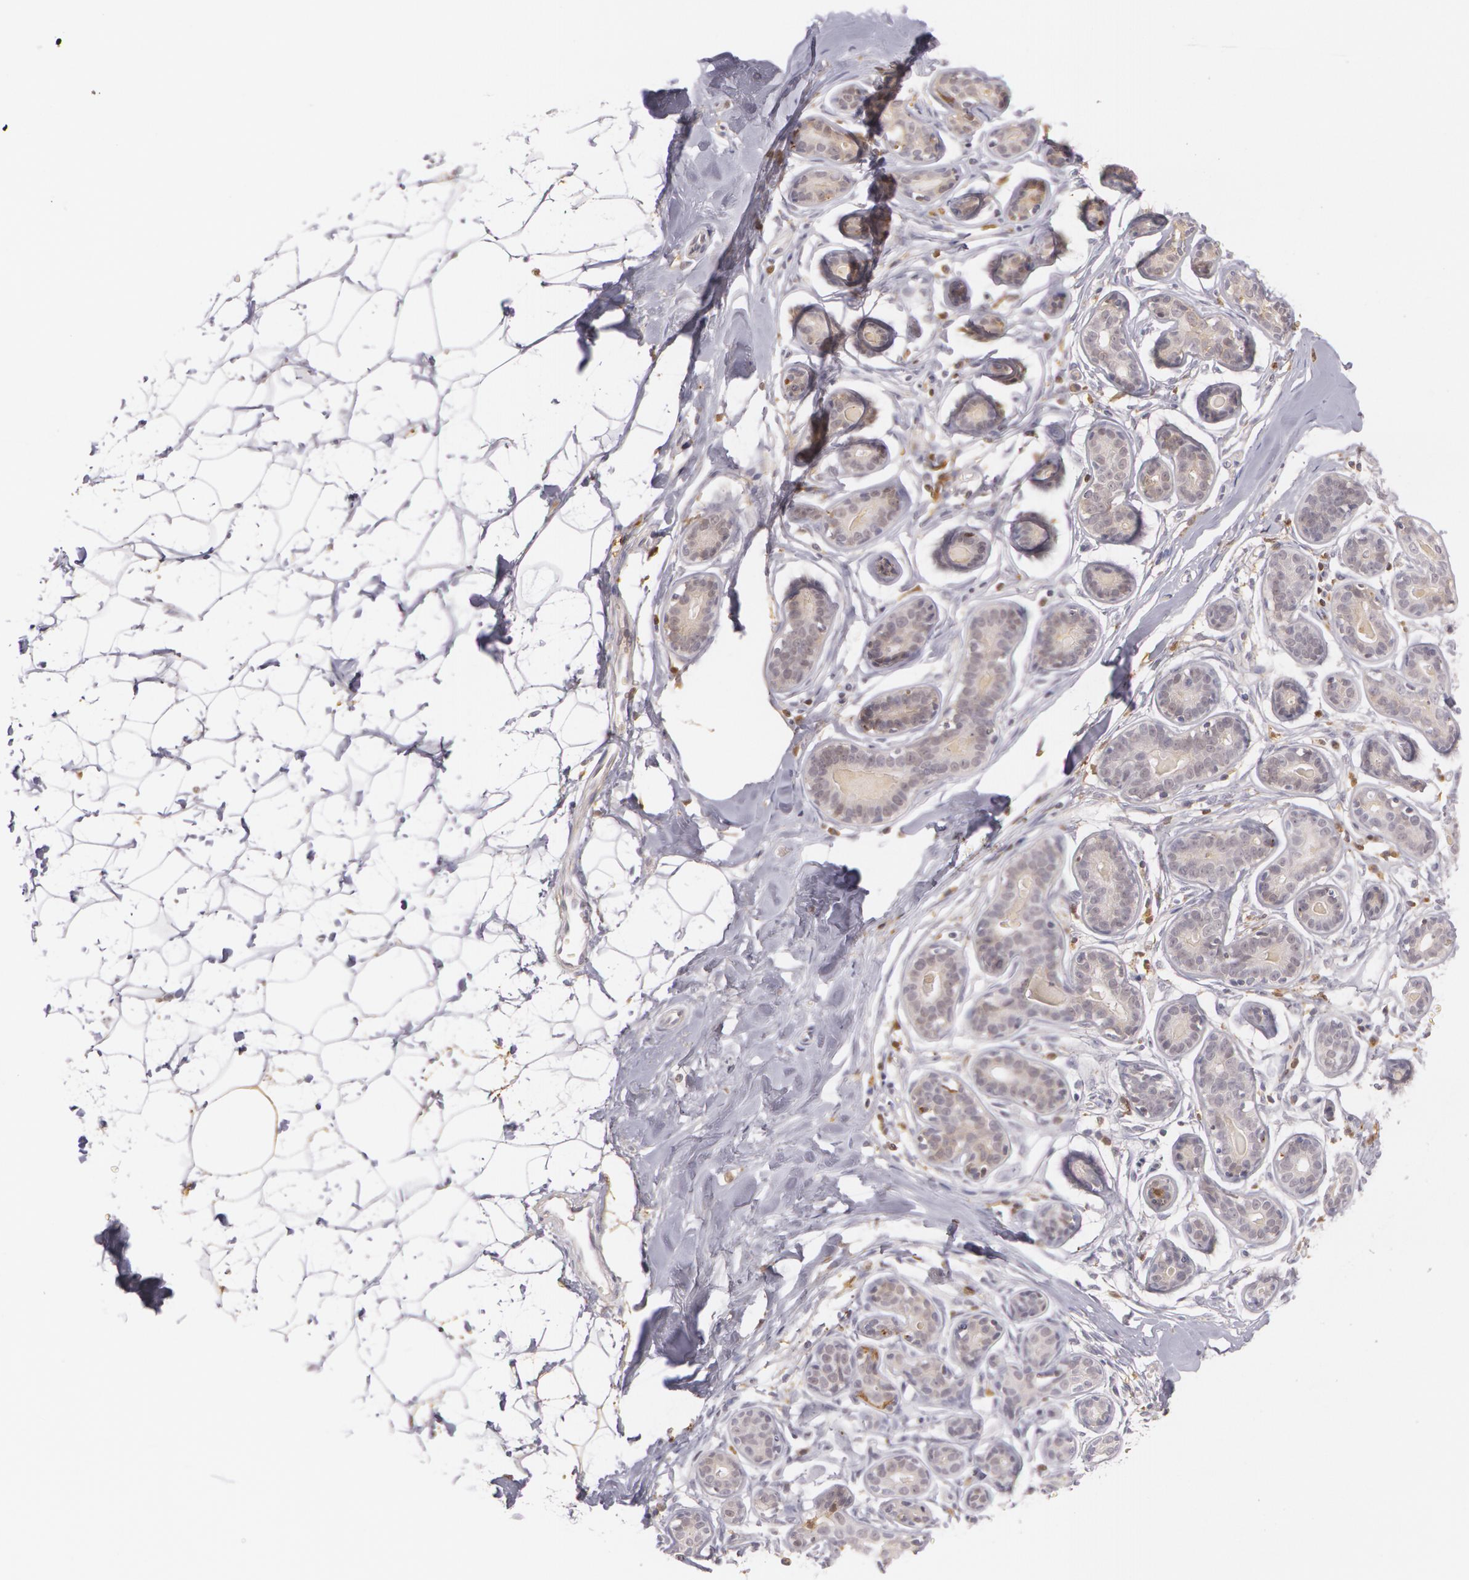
{"staining": {"intensity": "negative", "quantity": "none", "location": "none"}, "tissue": "breast", "cell_type": "Adipocytes", "image_type": "normal", "snomed": [{"axis": "morphology", "description": "Normal tissue, NOS"}, {"axis": "topography", "description": "Breast"}], "caption": "There is no significant positivity in adipocytes of breast. The staining was performed using DAB (3,3'-diaminobenzidine) to visualize the protein expression in brown, while the nuclei were stained in blue with hematoxylin (Magnification: 20x).", "gene": "LBP", "patient": {"sex": "female", "age": 22}}